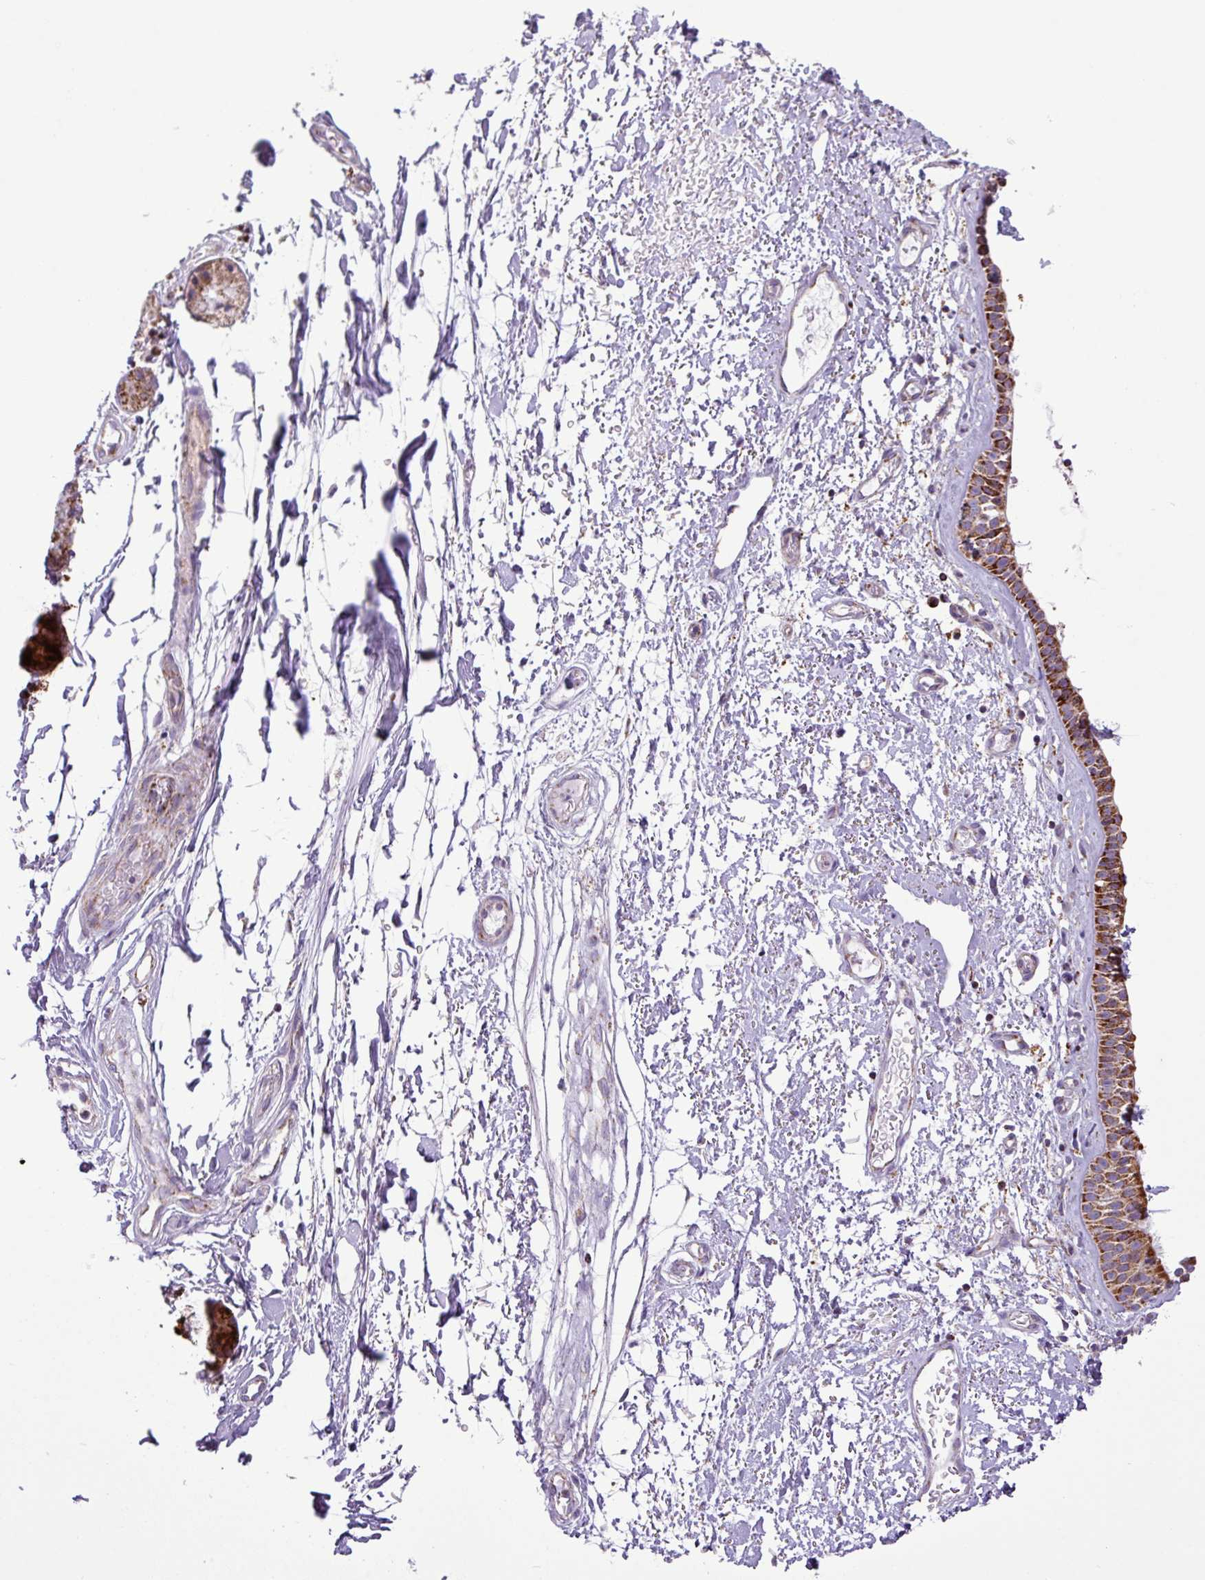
{"staining": {"intensity": "strong", "quantity": ">75%", "location": "cytoplasmic/membranous"}, "tissue": "nasopharynx", "cell_type": "Respiratory epithelial cells", "image_type": "normal", "snomed": [{"axis": "morphology", "description": "Normal tissue, NOS"}, {"axis": "topography", "description": "Cartilage tissue"}, {"axis": "topography", "description": "Nasopharynx"}], "caption": "The histopathology image demonstrates a brown stain indicating the presence of a protein in the cytoplasmic/membranous of respiratory epithelial cells in nasopharynx.", "gene": "ZNF81", "patient": {"sex": "male", "age": 56}}